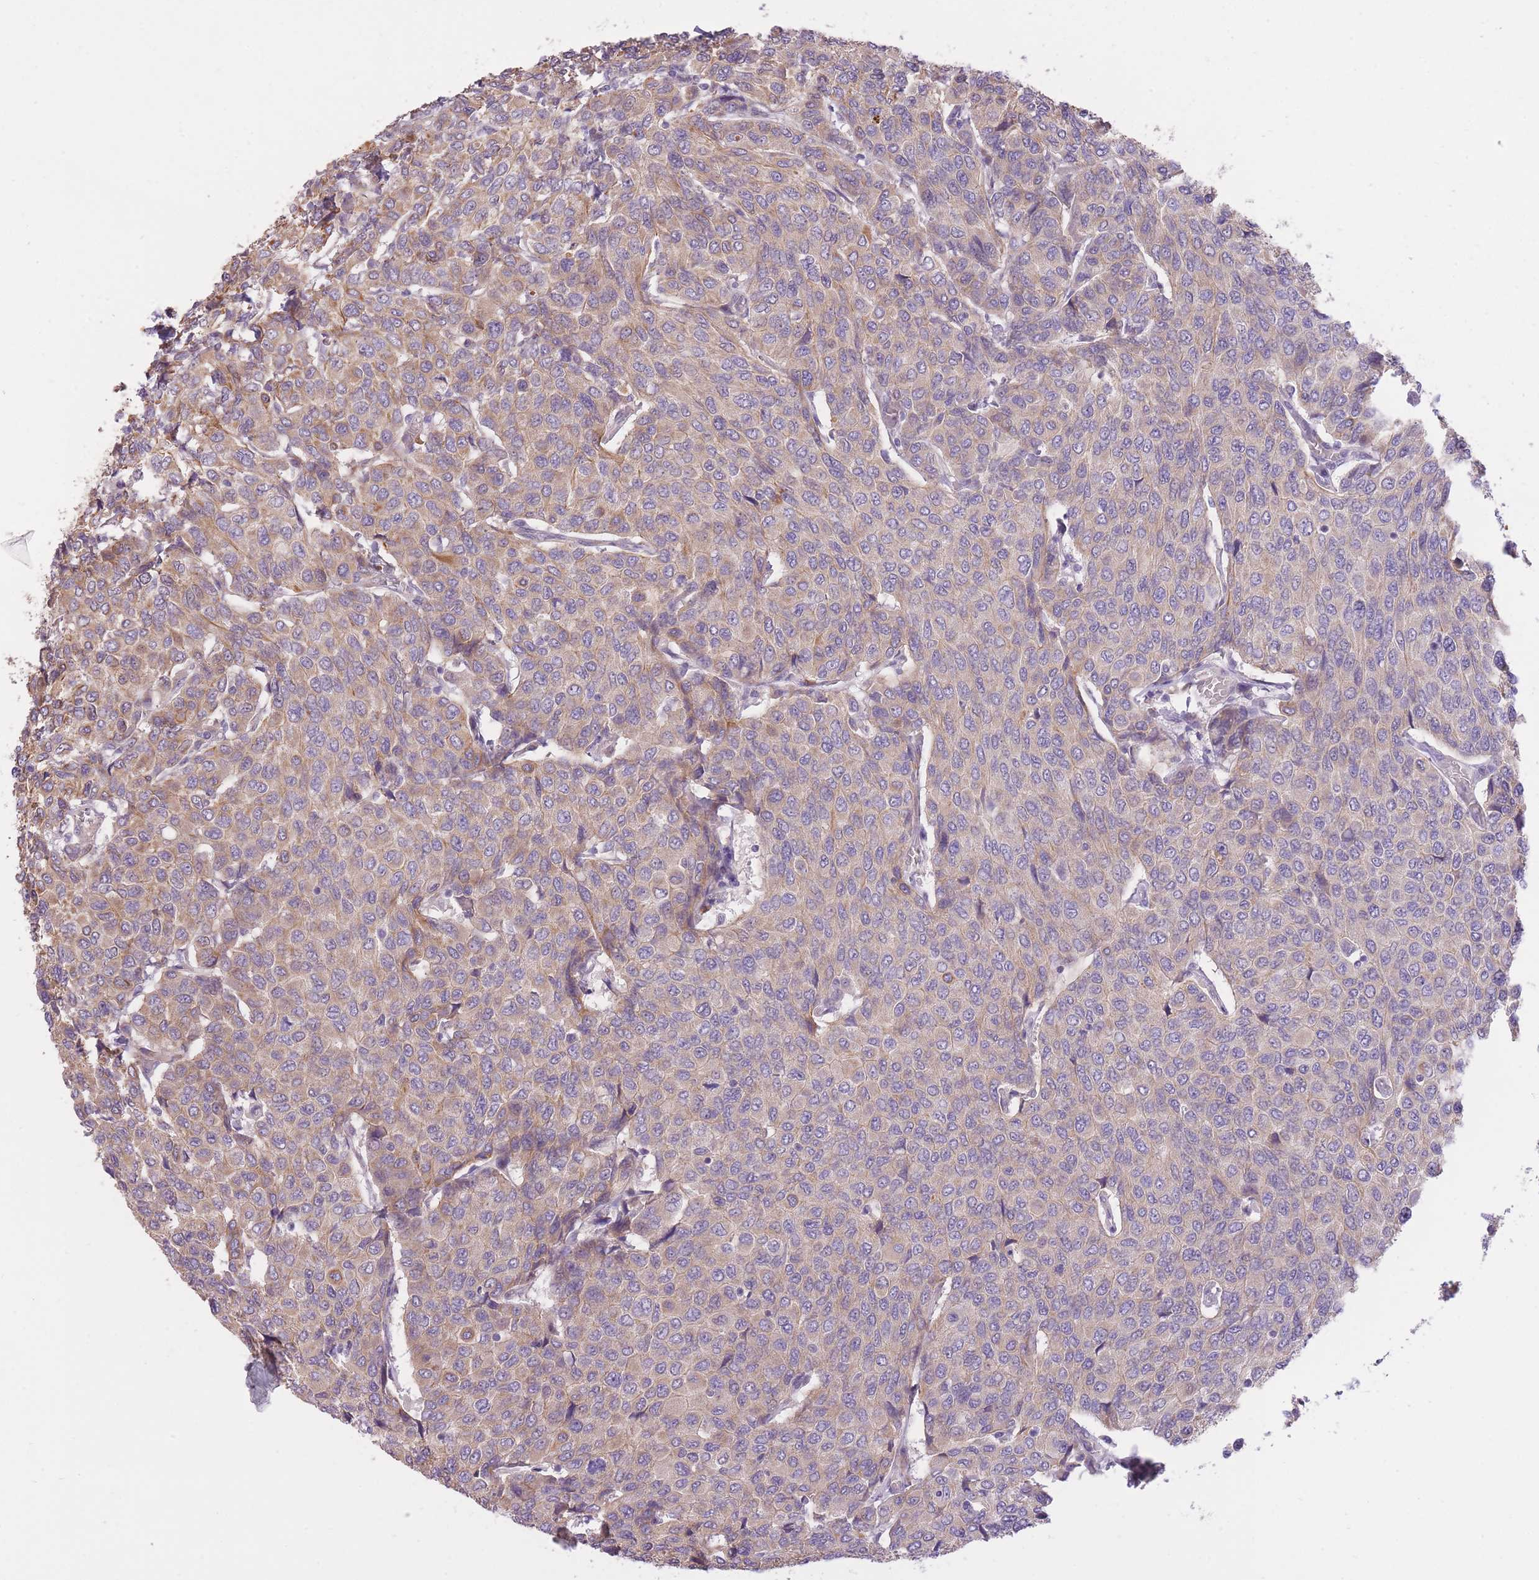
{"staining": {"intensity": "moderate", "quantity": "<25%", "location": "cytoplasmic/membranous"}, "tissue": "breast cancer", "cell_type": "Tumor cells", "image_type": "cancer", "snomed": [{"axis": "morphology", "description": "Duct carcinoma"}, {"axis": "topography", "description": "Breast"}], "caption": "The image reveals staining of breast intraductal carcinoma, revealing moderate cytoplasmic/membranous protein staining (brown color) within tumor cells. (IHC, brightfield microscopy, high magnification).", "gene": "REV1", "patient": {"sex": "female", "age": 55}}